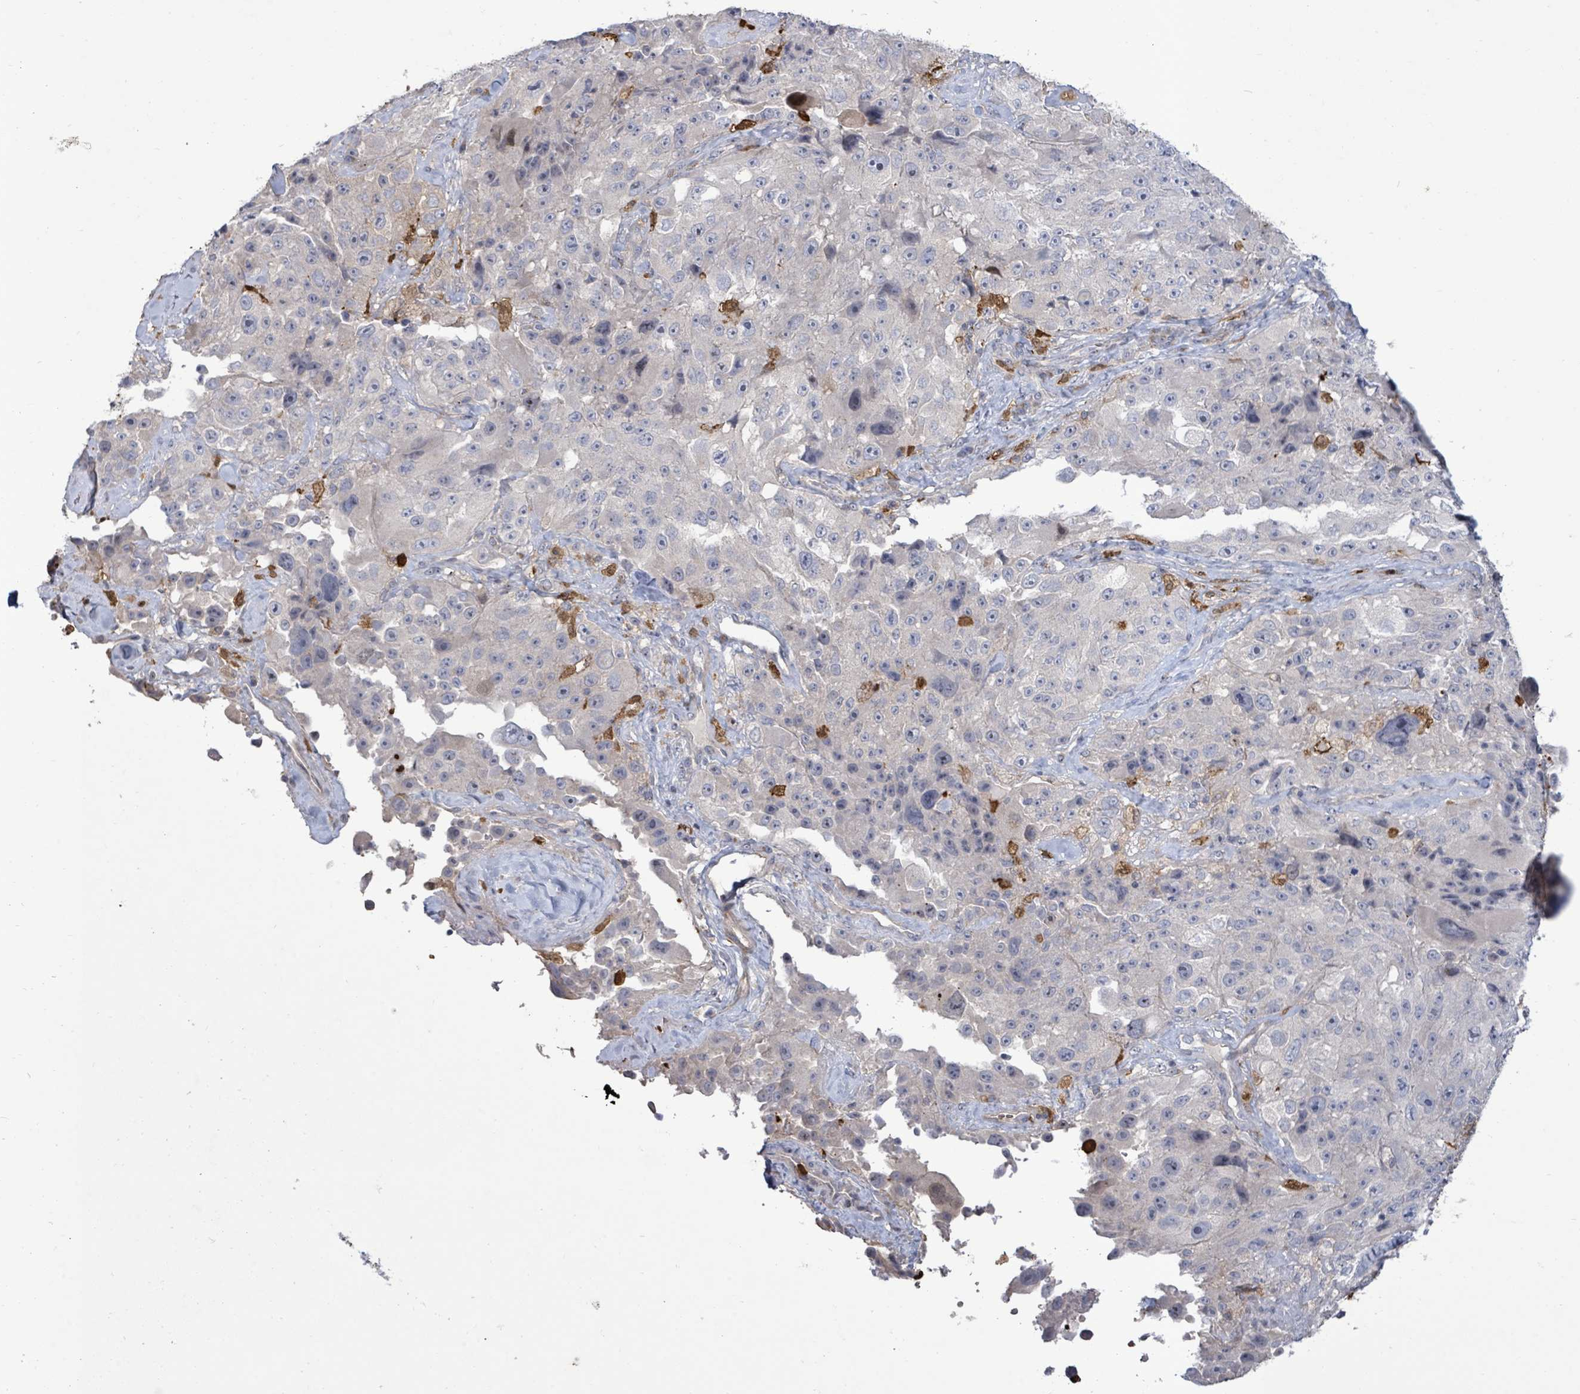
{"staining": {"intensity": "negative", "quantity": "none", "location": "none"}, "tissue": "melanoma", "cell_type": "Tumor cells", "image_type": "cancer", "snomed": [{"axis": "morphology", "description": "Malignant melanoma, Metastatic site"}, {"axis": "topography", "description": "Lymph node"}], "caption": "A micrograph of malignant melanoma (metastatic site) stained for a protein shows no brown staining in tumor cells.", "gene": "FAM210A", "patient": {"sex": "male", "age": 62}}